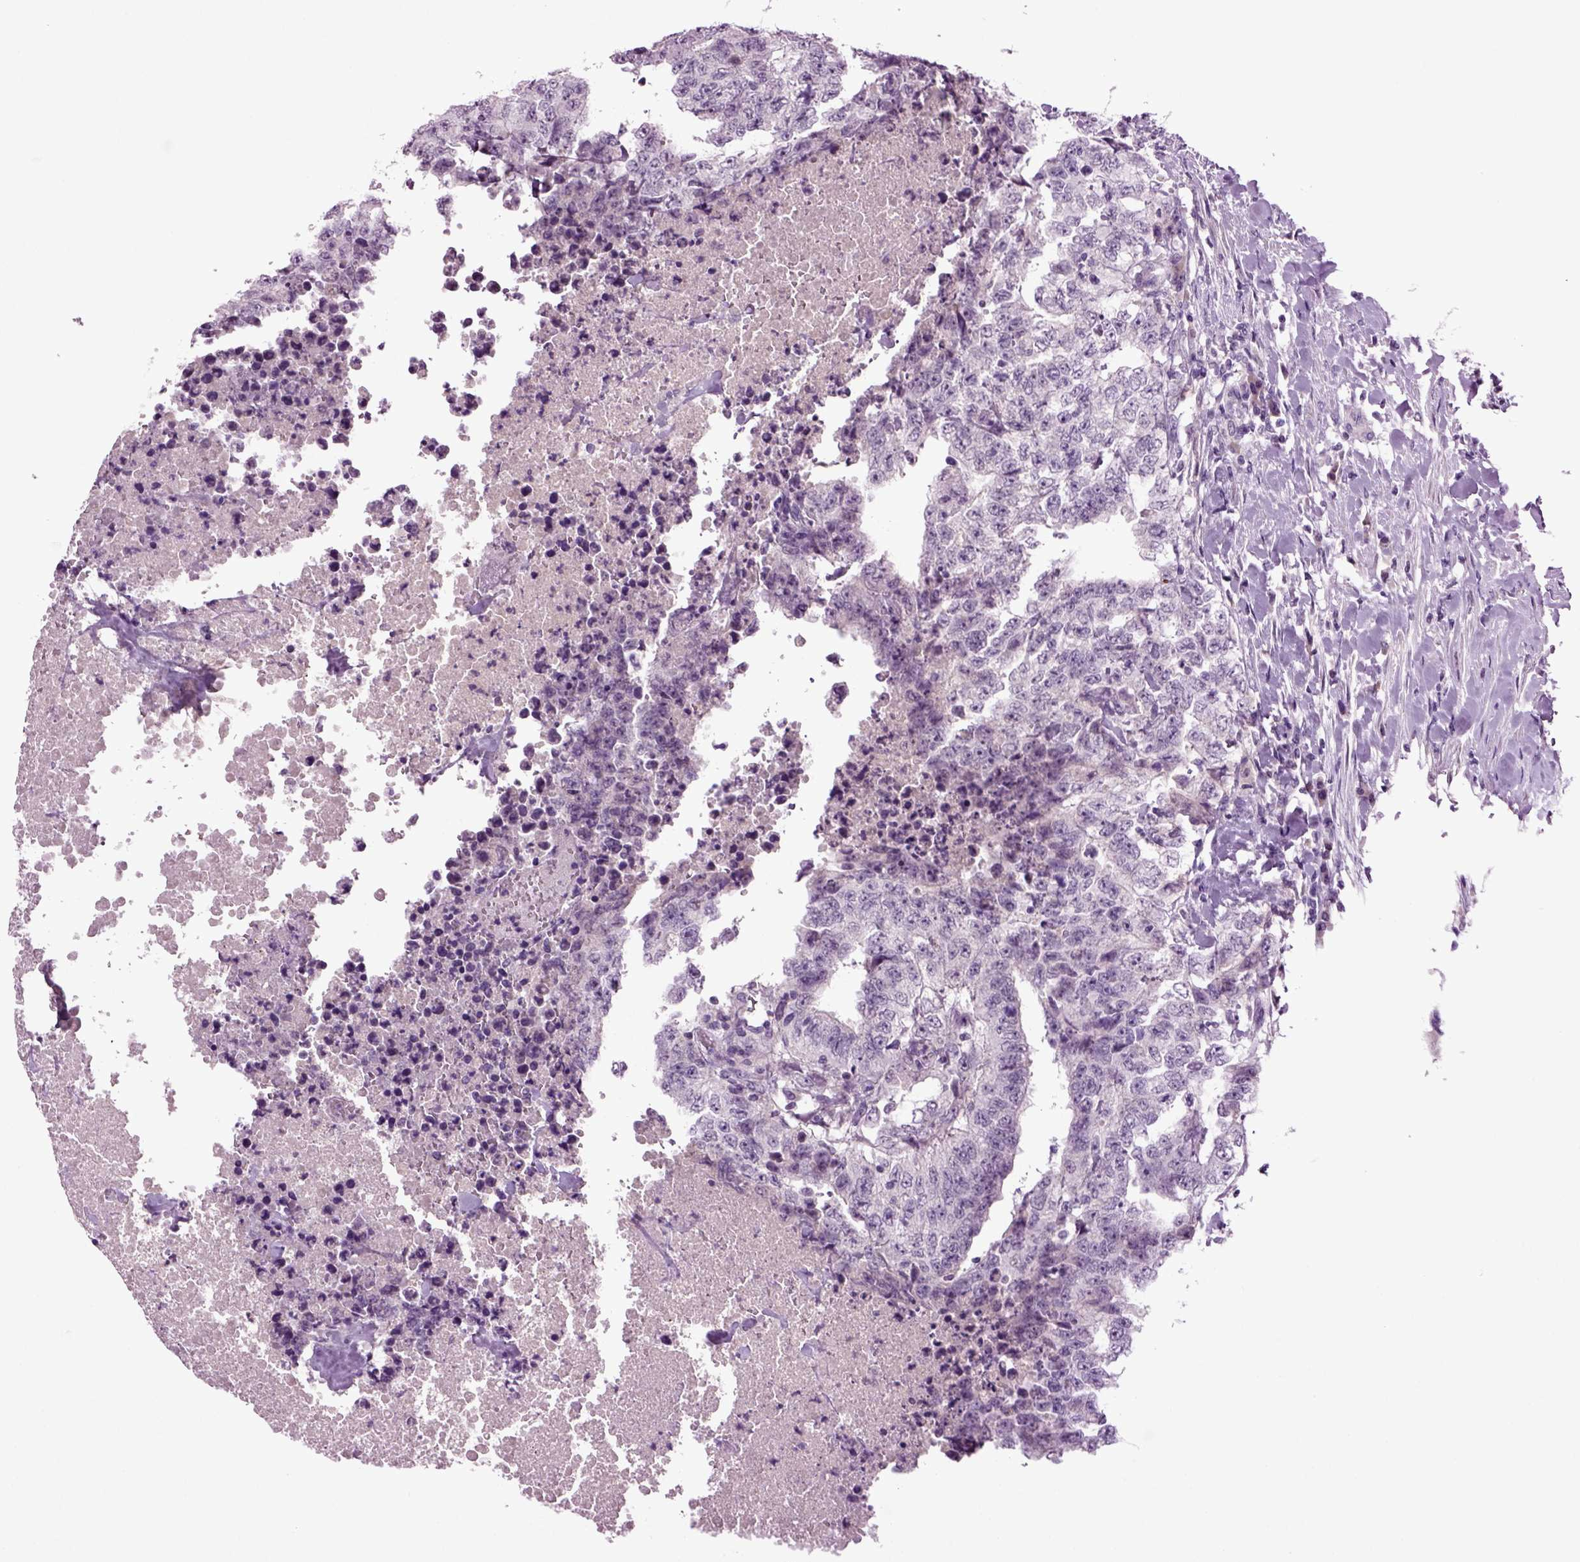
{"staining": {"intensity": "negative", "quantity": "none", "location": "none"}, "tissue": "testis cancer", "cell_type": "Tumor cells", "image_type": "cancer", "snomed": [{"axis": "morphology", "description": "Carcinoma, Embryonal, NOS"}, {"axis": "topography", "description": "Testis"}], "caption": "Immunohistochemical staining of testis cancer (embryonal carcinoma) displays no significant positivity in tumor cells.", "gene": "FGF11", "patient": {"sex": "male", "age": 24}}